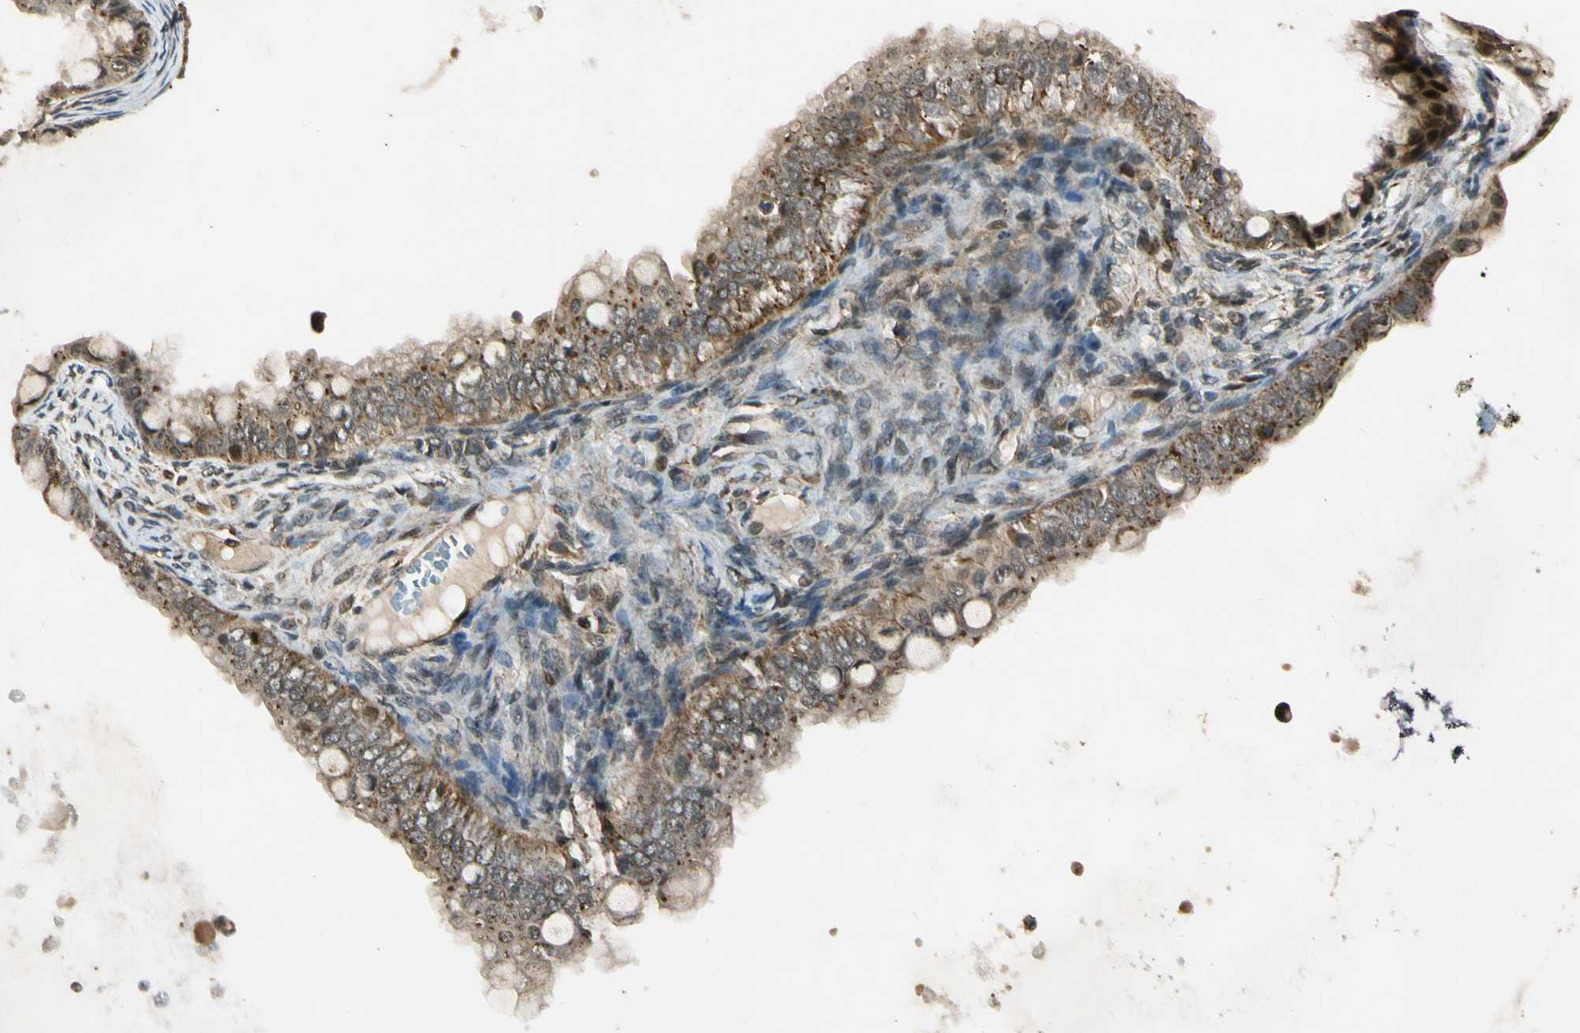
{"staining": {"intensity": "moderate", "quantity": ">75%", "location": "cytoplasmic/membranous"}, "tissue": "ovarian cancer", "cell_type": "Tumor cells", "image_type": "cancer", "snomed": [{"axis": "morphology", "description": "Cystadenocarcinoma, mucinous, NOS"}, {"axis": "topography", "description": "Ovary"}], "caption": "Moderate cytoplasmic/membranous staining is present in about >75% of tumor cells in ovarian cancer (mucinous cystadenocarcinoma). The staining is performed using DAB brown chromogen to label protein expression. The nuclei are counter-stained blue using hematoxylin.", "gene": "LAMTOR1", "patient": {"sex": "female", "age": 80}}